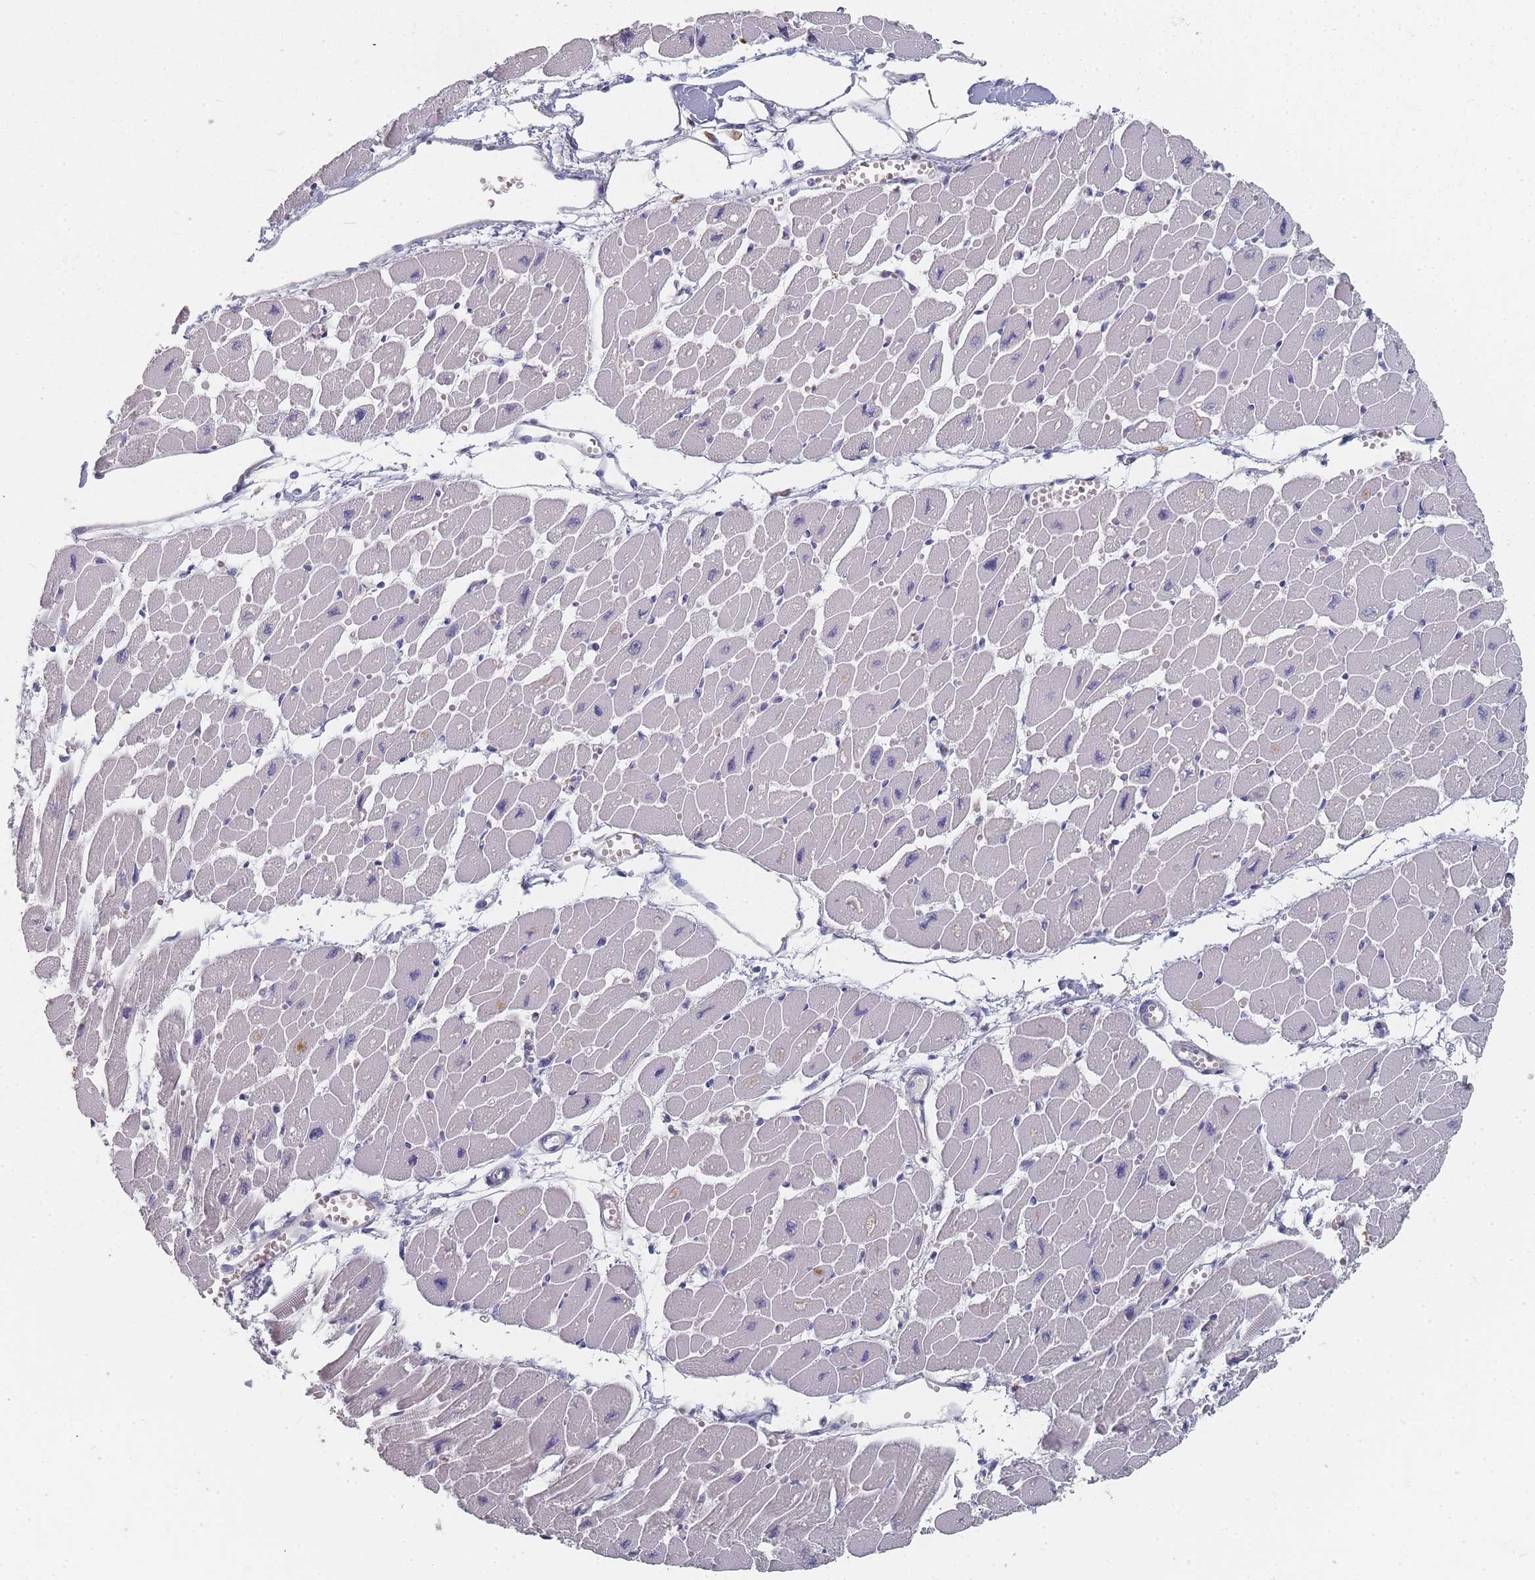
{"staining": {"intensity": "negative", "quantity": "none", "location": "none"}, "tissue": "heart muscle", "cell_type": "Cardiomyocytes", "image_type": "normal", "snomed": [{"axis": "morphology", "description": "Normal tissue, NOS"}, {"axis": "topography", "description": "Heart"}], "caption": "Cardiomyocytes show no significant protein expression in benign heart muscle. The staining was performed using DAB to visualize the protein expression in brown, while the nuclei were stained in blue with hematoxylin (Magnification: 20x).", "gene": "SLC35E4", "patient": {"sex": "female", "age": 54}}